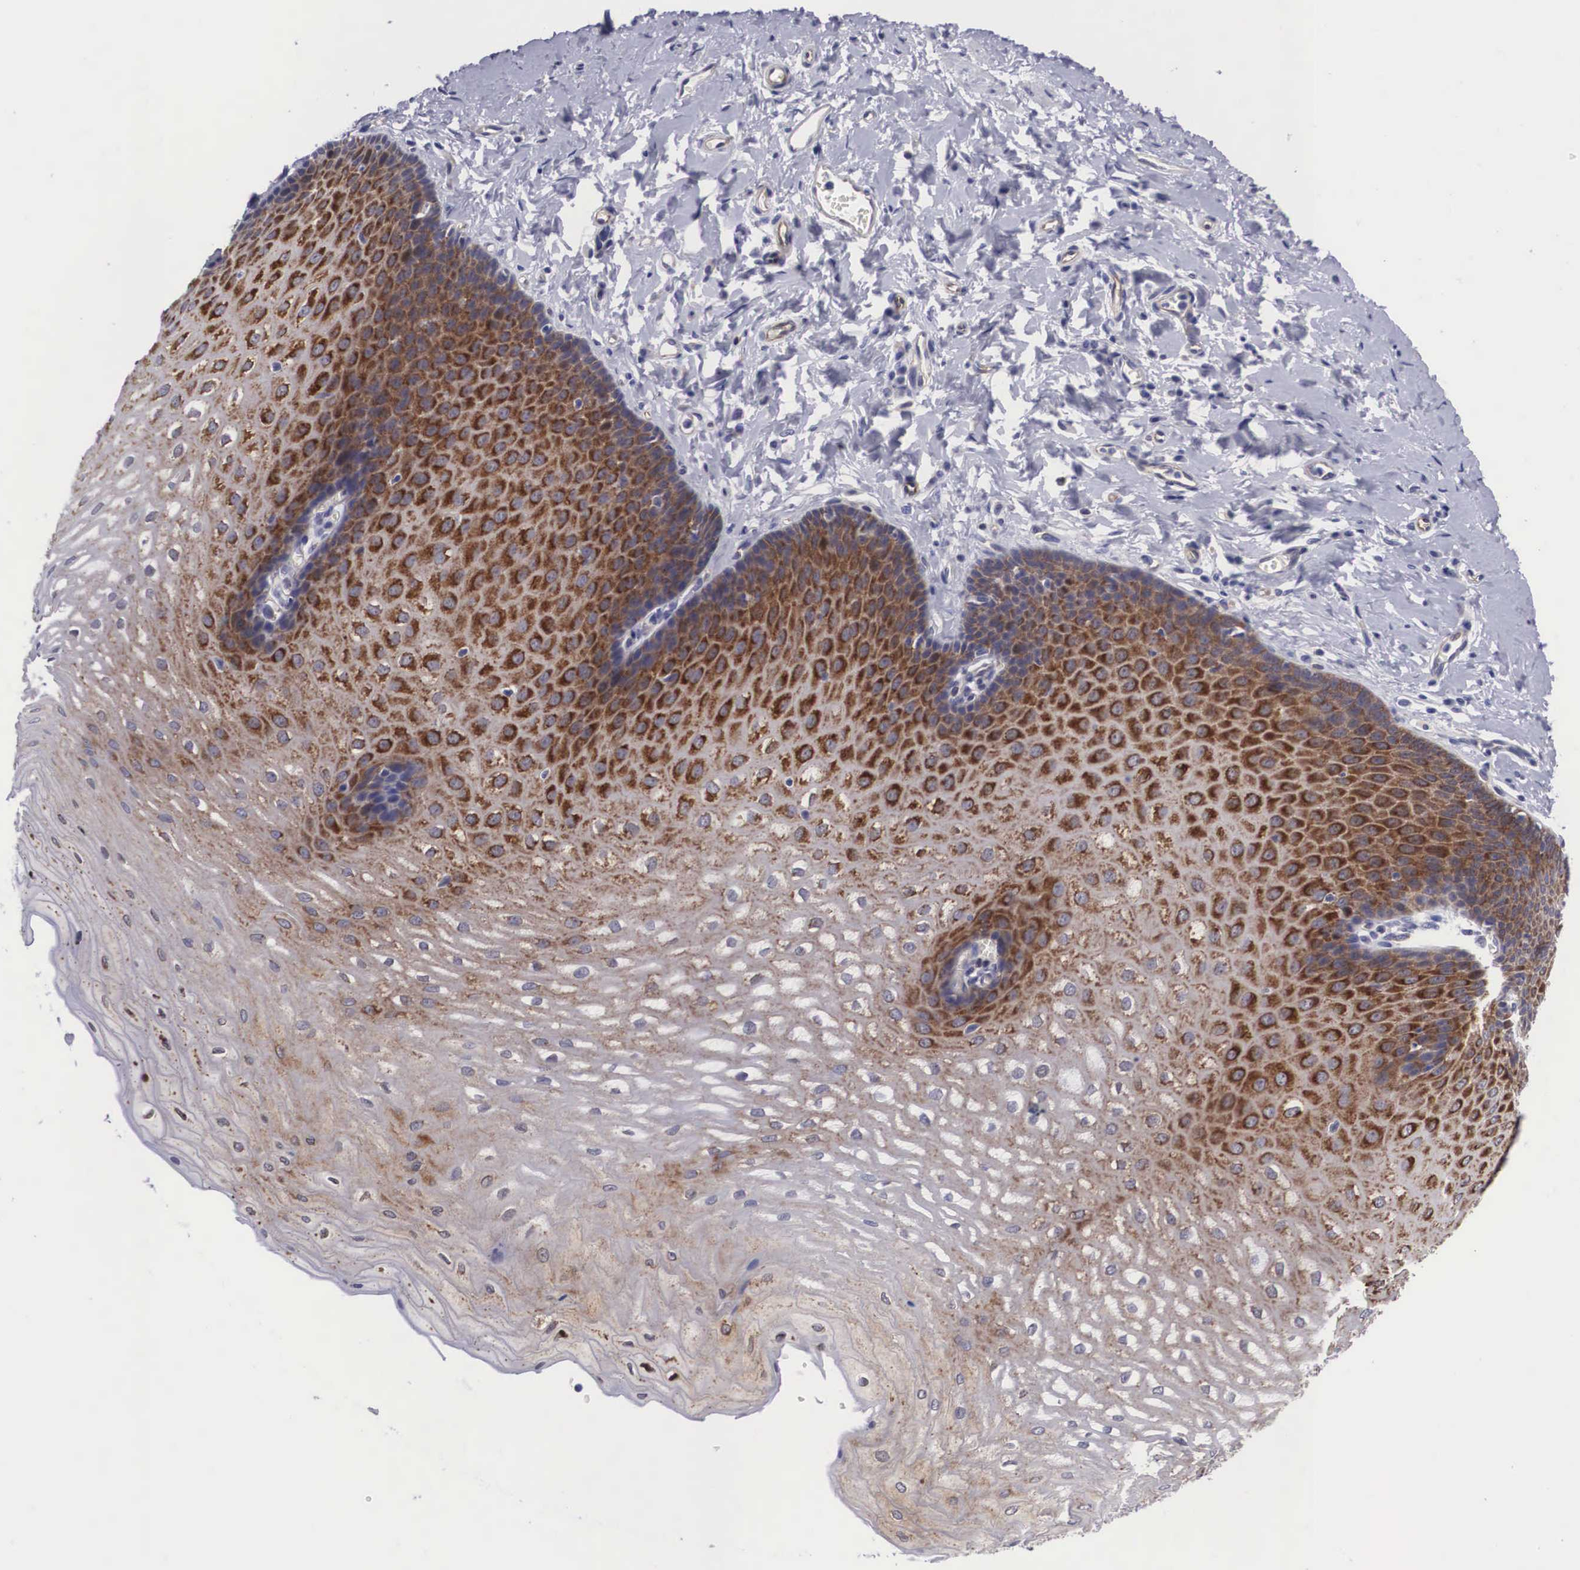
{"staining": {"intensity": "strong", "quantity": "25%-75%", "location": "cytoplasmic/membranous"}, "tissue": "esophagus", "cell_type": "Squamous epithelial cells", "image_type": "normal", "snomed": [{"axis": "morphology", "description": "Normal tissue, NOS"}, {"axis": "topography", "description": "Esophagus"}], "caption": "DAB (3,3'-diaminobenzidine) immunohistochemical staining of normal human esophagus shows strong cytoplasmic/membranous protein staining in about 25%-75% of squamous epithelial cells.", "gene": "MAST4", "patient": {"sex": "male", "age": 70}}